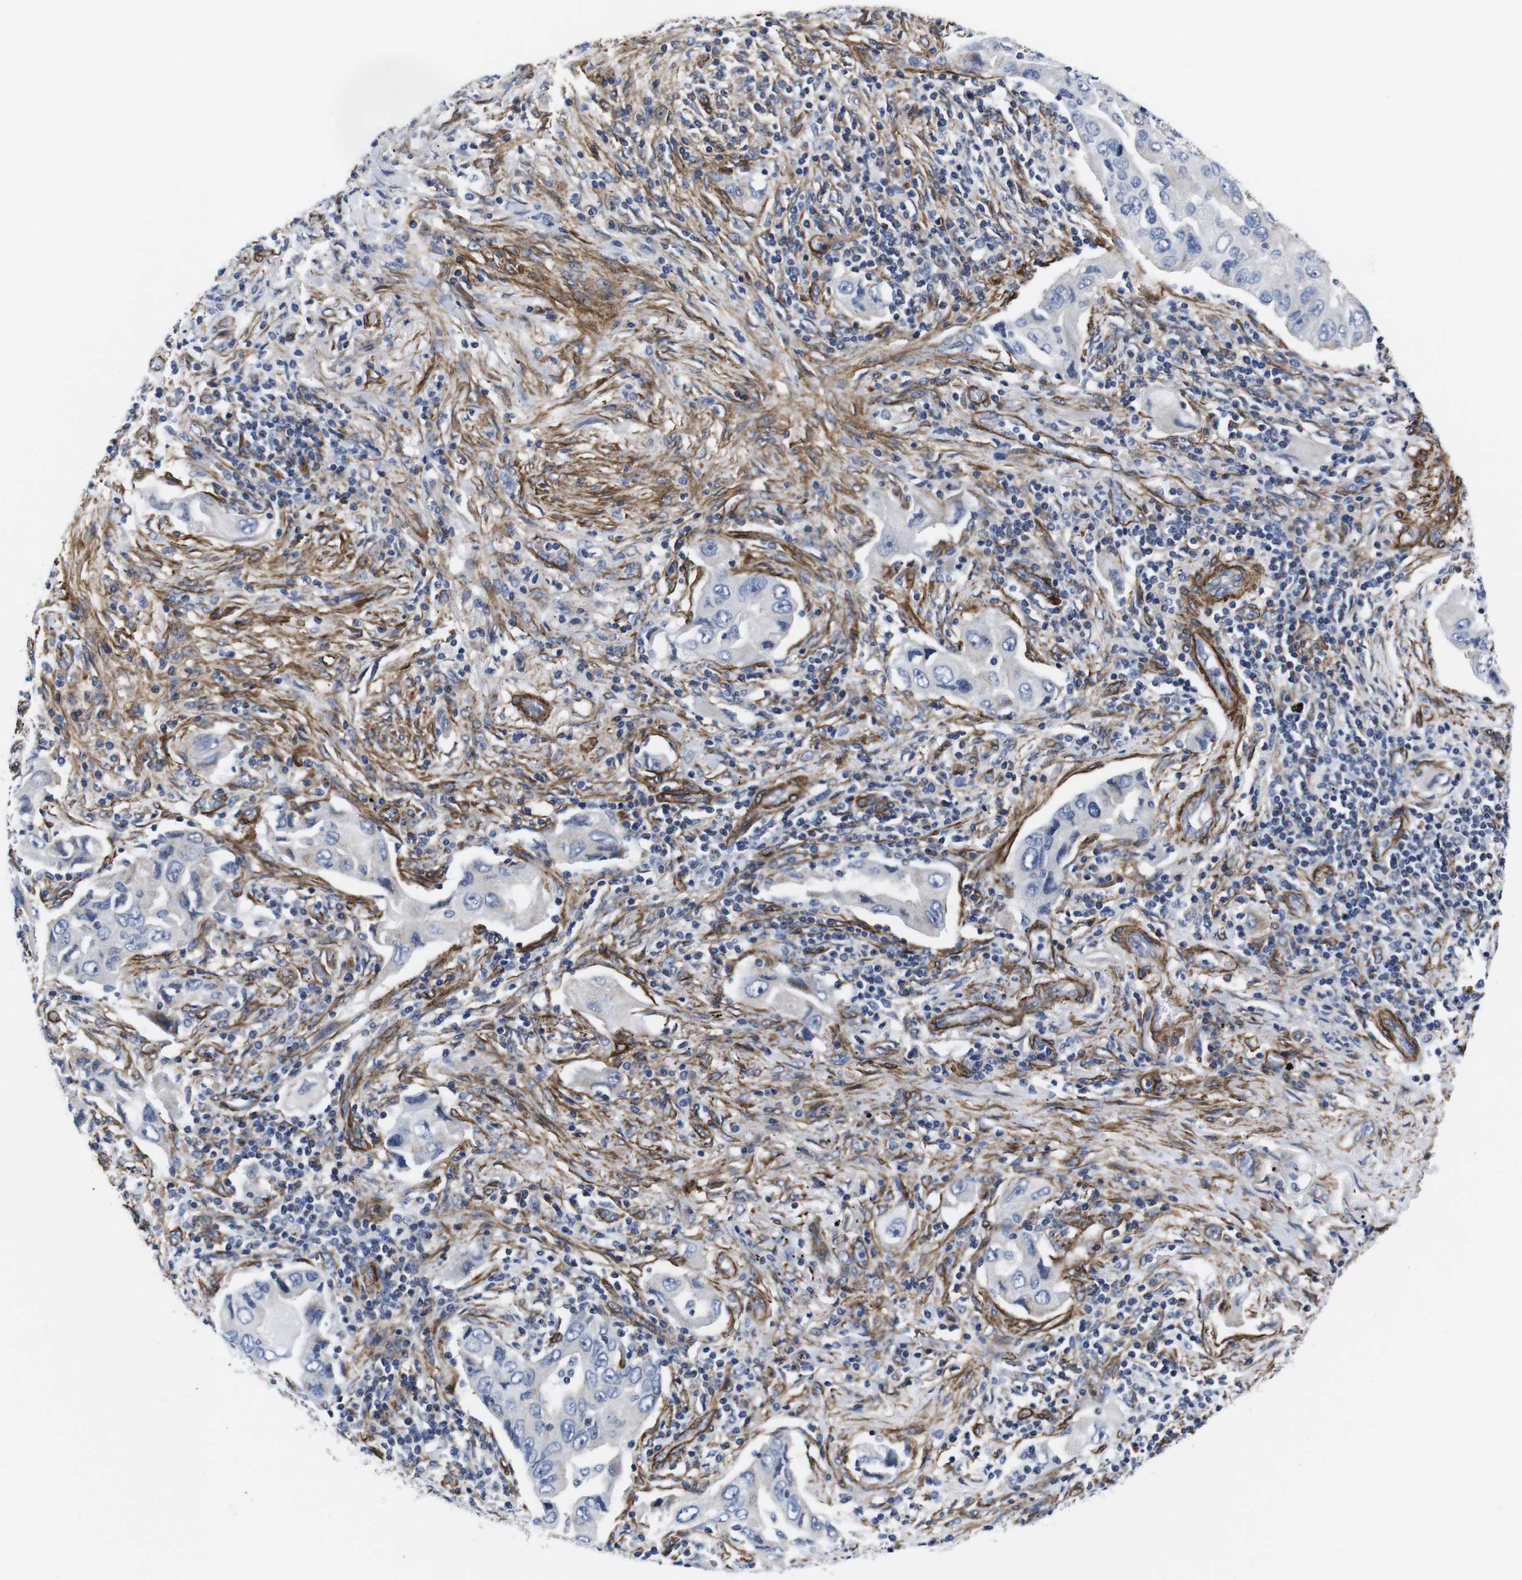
{"staining": {"intensity": "weak", "quantity": "<25%", "location": "cytoplasmic/membranous"}, "tissue": "lung cancer", "cell_type": "Tumor cells", "image_type": "cancer", "snomed": [{"axis": "morphology", "description": "Adenocarcinoma, NOS"}, {"axis": "topography", "description": "Lung"}], "caption": "Immunohistochemical staining of adenocarcinoma (lung) exhibits no significant staining in tumor cells.", "gene": "WNT10A", "patient": {"sex": "female", "age": 65}}